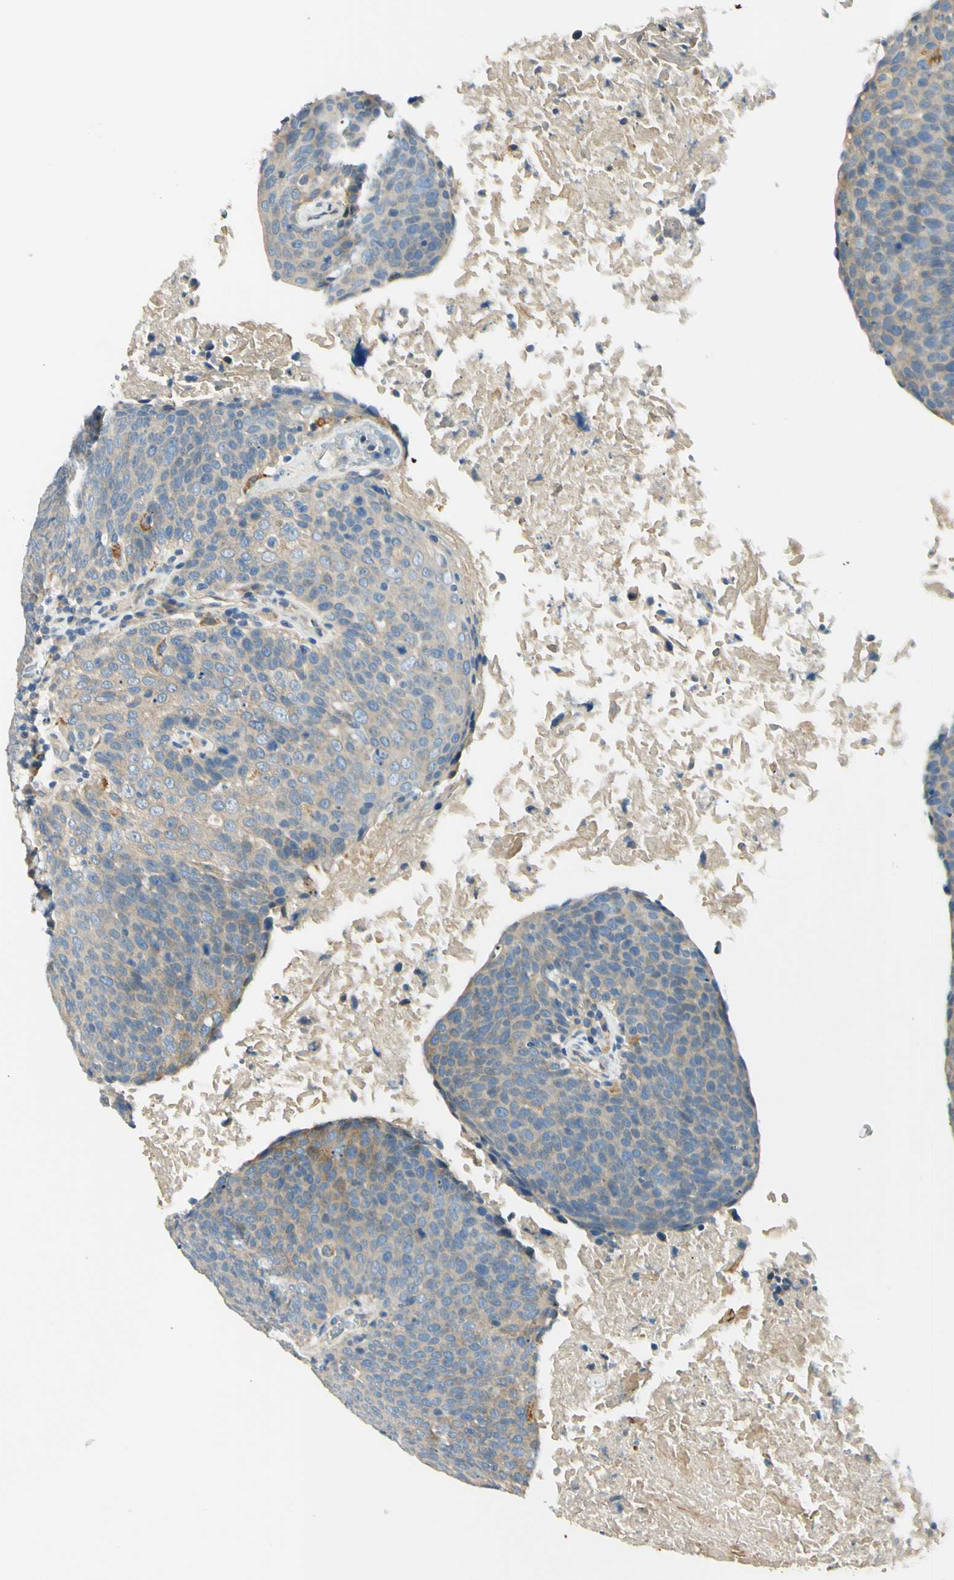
{"staining": {"intensity": "weak", "quantity": "<25%", "location": "cytoplasmic/membranous"}, "tissue": "head and neck cancer", "cell_type": "Tumor cells", "image_type": "cancer", "snomed": [{"axis": "morphology", "description": "Squamous cell carcinoma, NOS"}, {"axis": "morphology", "description": "Squamous cell carcinoma, metastatic, NOS"}, {"axis": "topography", "description": "Lymph node"}, {"axis": "topography", "description": "Head-Neck"}], "caption": "Immunohistochemistry of head and neck metastatic squamous cell carcinoma displays no expression in tumor cells.", "gene": "LAMA3", "patient": {"sex": "male", "age": 62}}